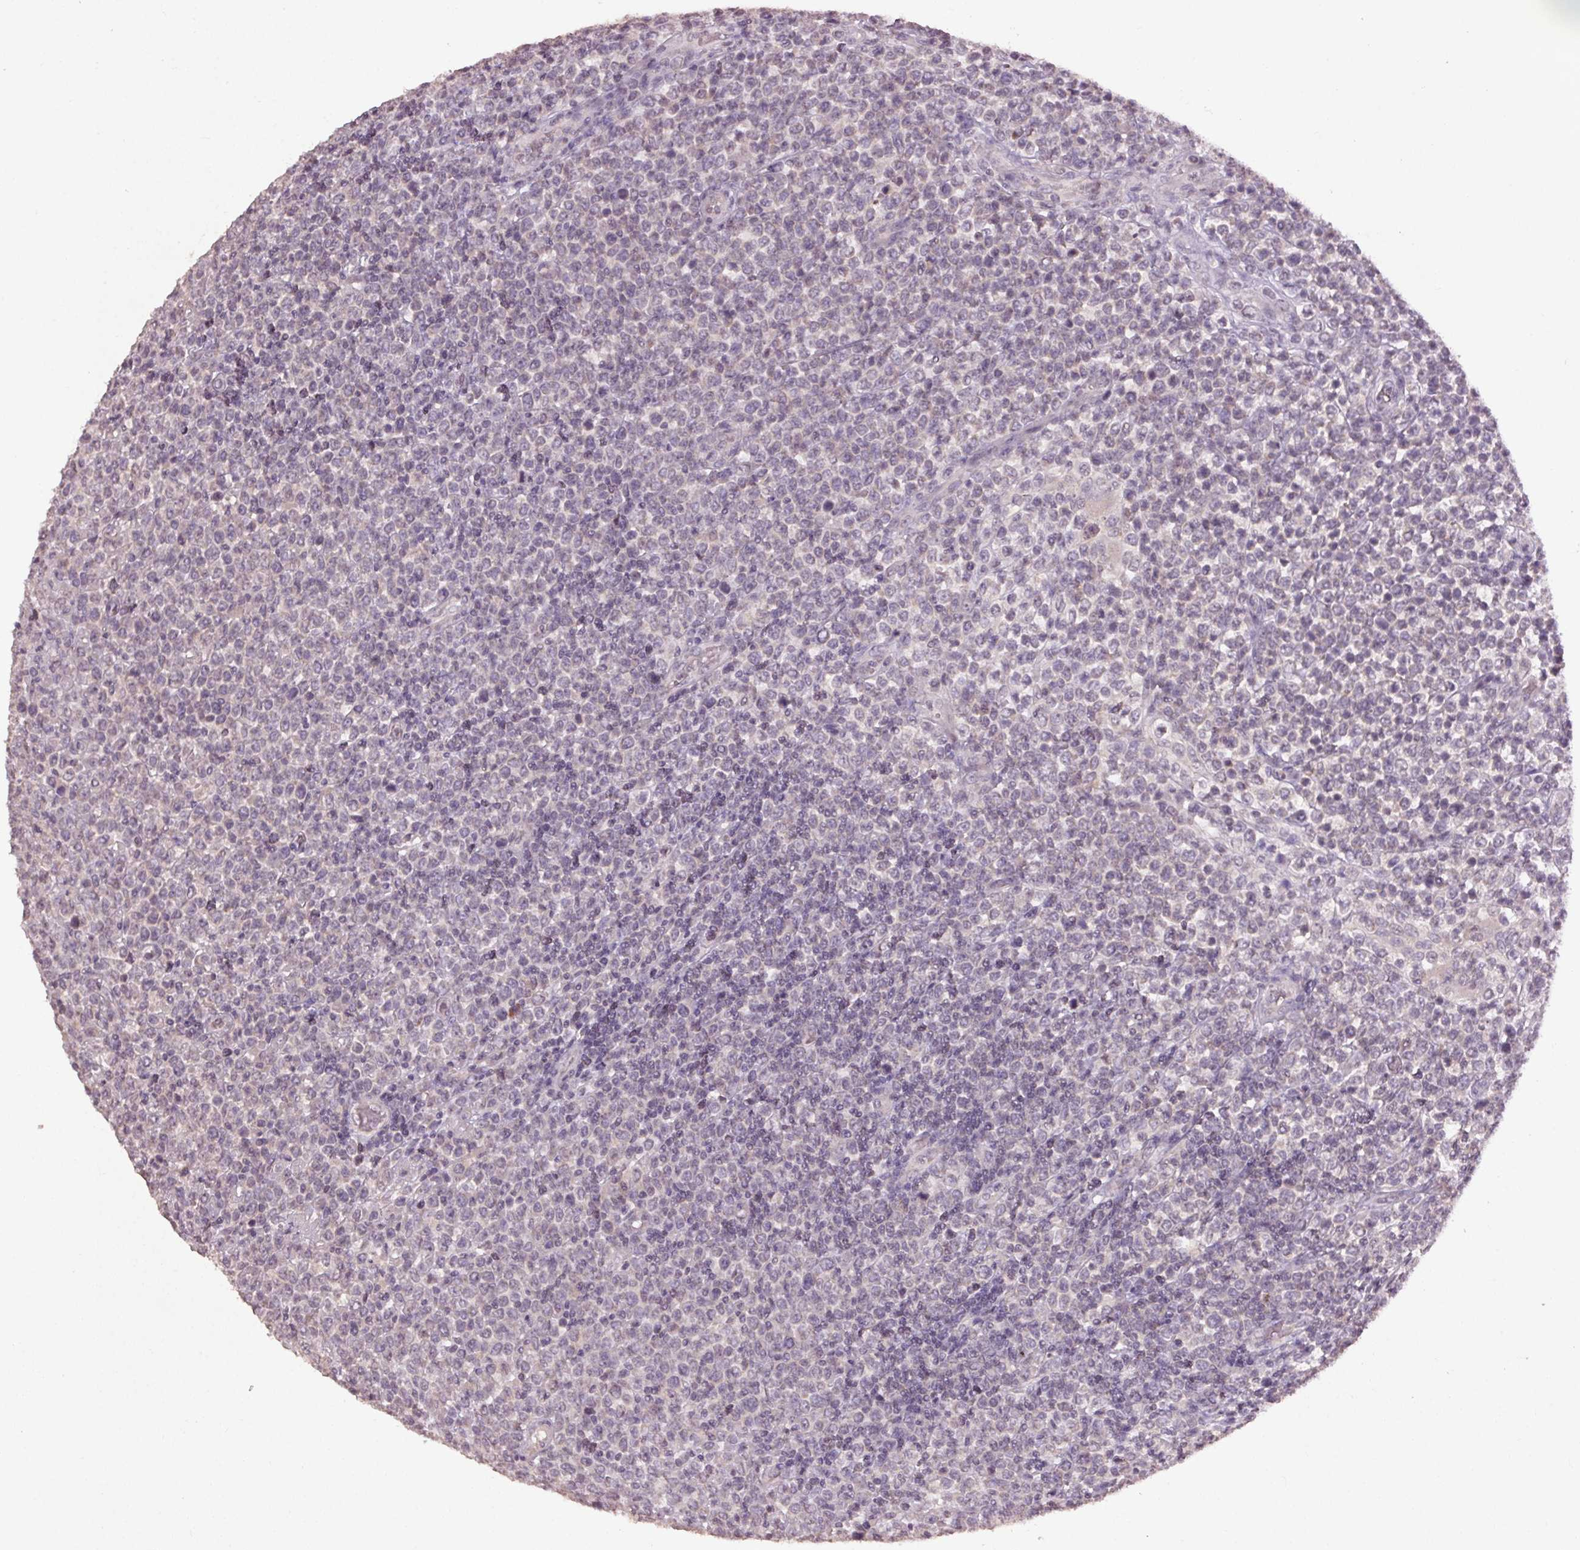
{"staining": {"intensity": "negative", "quantity": "none", "location": "none"}, "tissue": "lymphoma", "cell_type": "Tumor cells", "image_type": "cancer", "snomed": [{"axis": "morphology", "description": "Malignant lymphoma, non-Hodgkin's type, High grade"}, {"axis": "topography", "description": "Soft tissue"}], "caption": "Tumor cells show no significant protein positivity in lymphoma.", "gene": "KLRC3", "patient": {"sex": "female", "age": 56}}